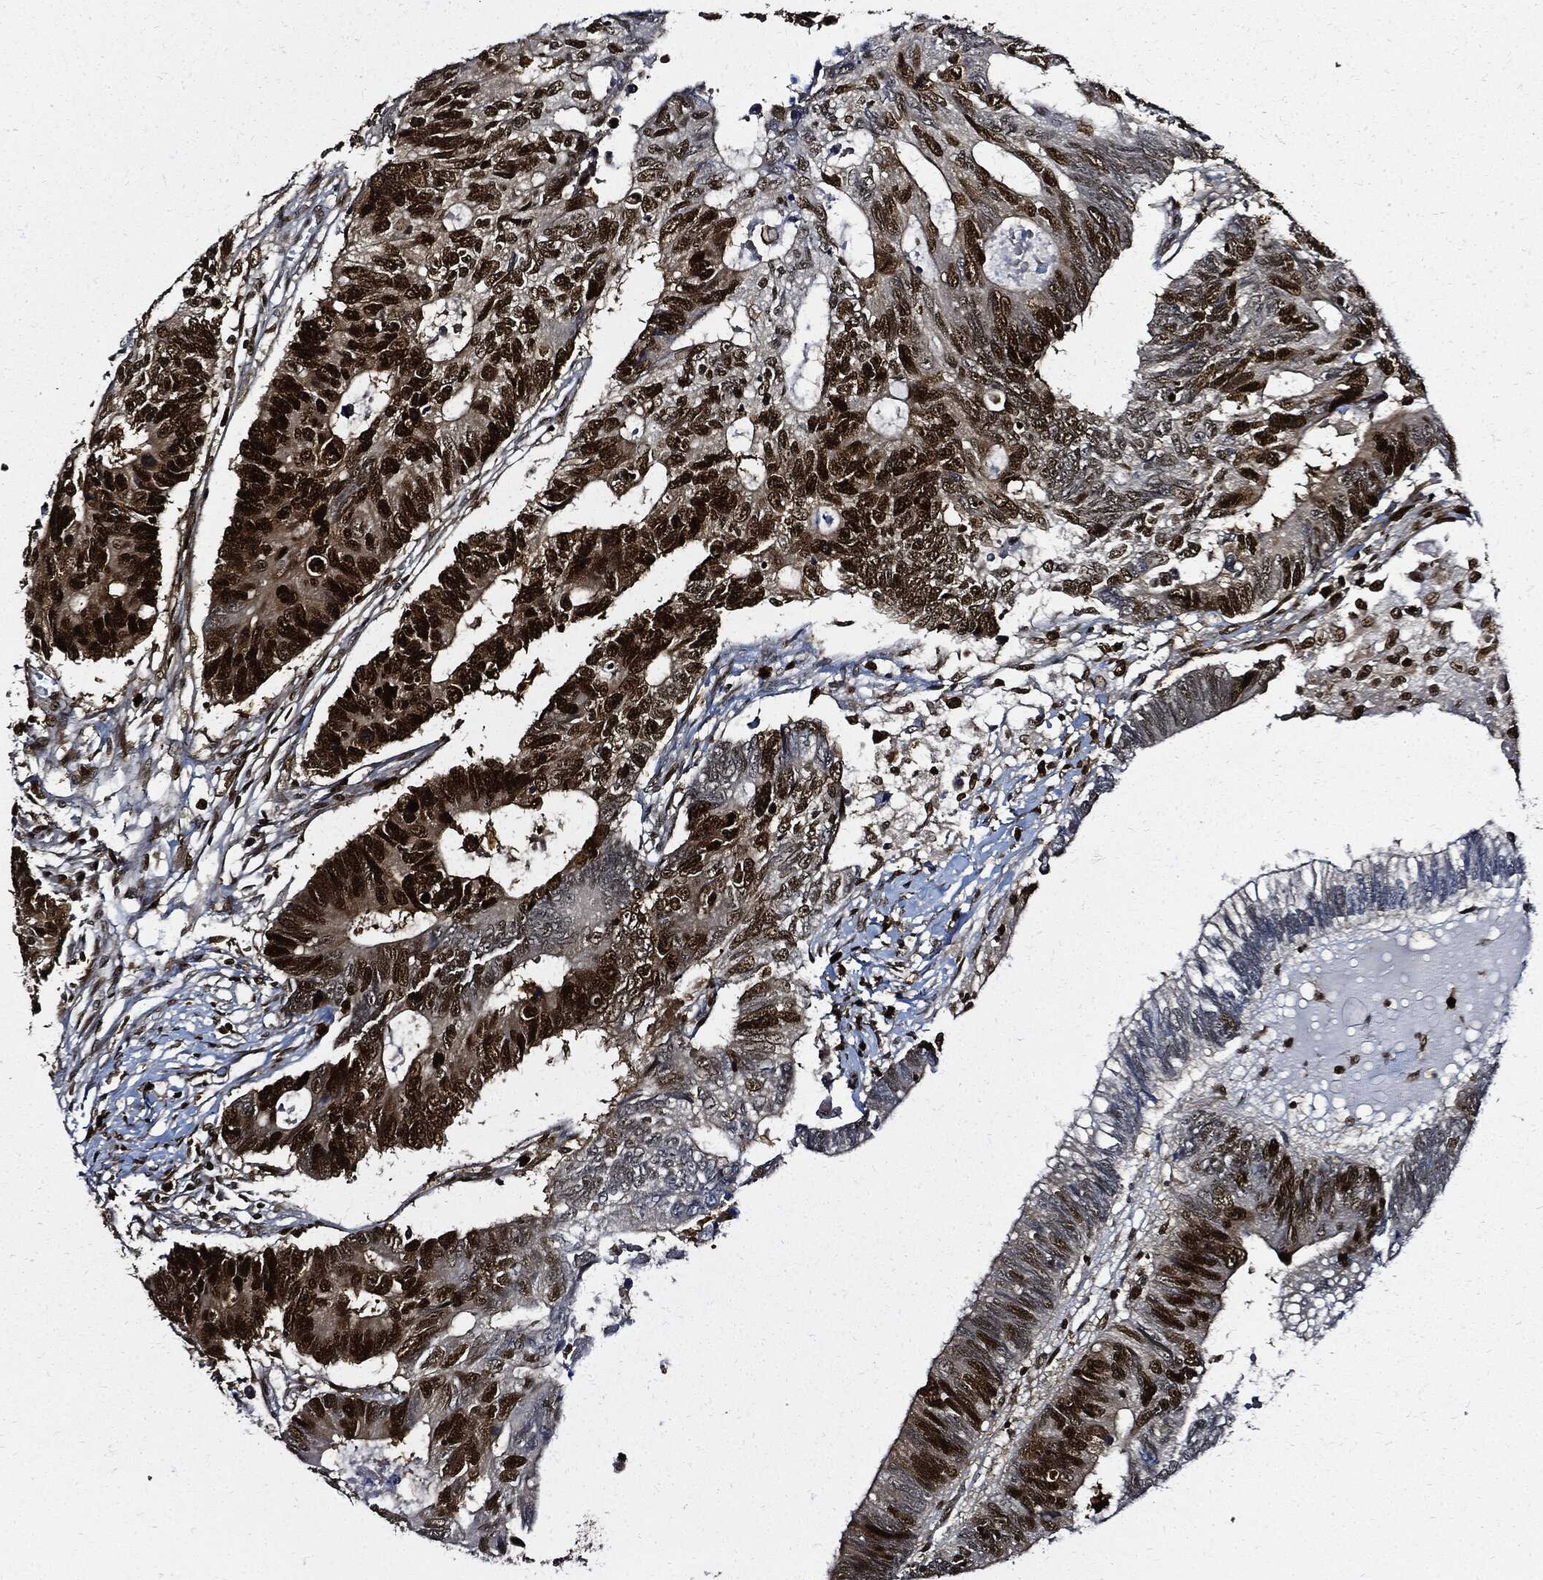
{"staining": {"intensity": "strong", "quantity": ">75%", "location": "nuclear"}, "tissue": "colorectal cancer", "cell_type": "Tumor cells", "image_type": "cancer", "snomed": [{"axis": "morphology", "description": "Adenocarcinoma, NOS"}, {"axis": "topography", "description": "Colon"}], "caption": "Colorectal cancer (adenocarcinoma) tissue reveals strong nuclear expression in about >75% of tumor cells", "gene": "PCNA", "patient": {"sex": "female", "age": 77}}